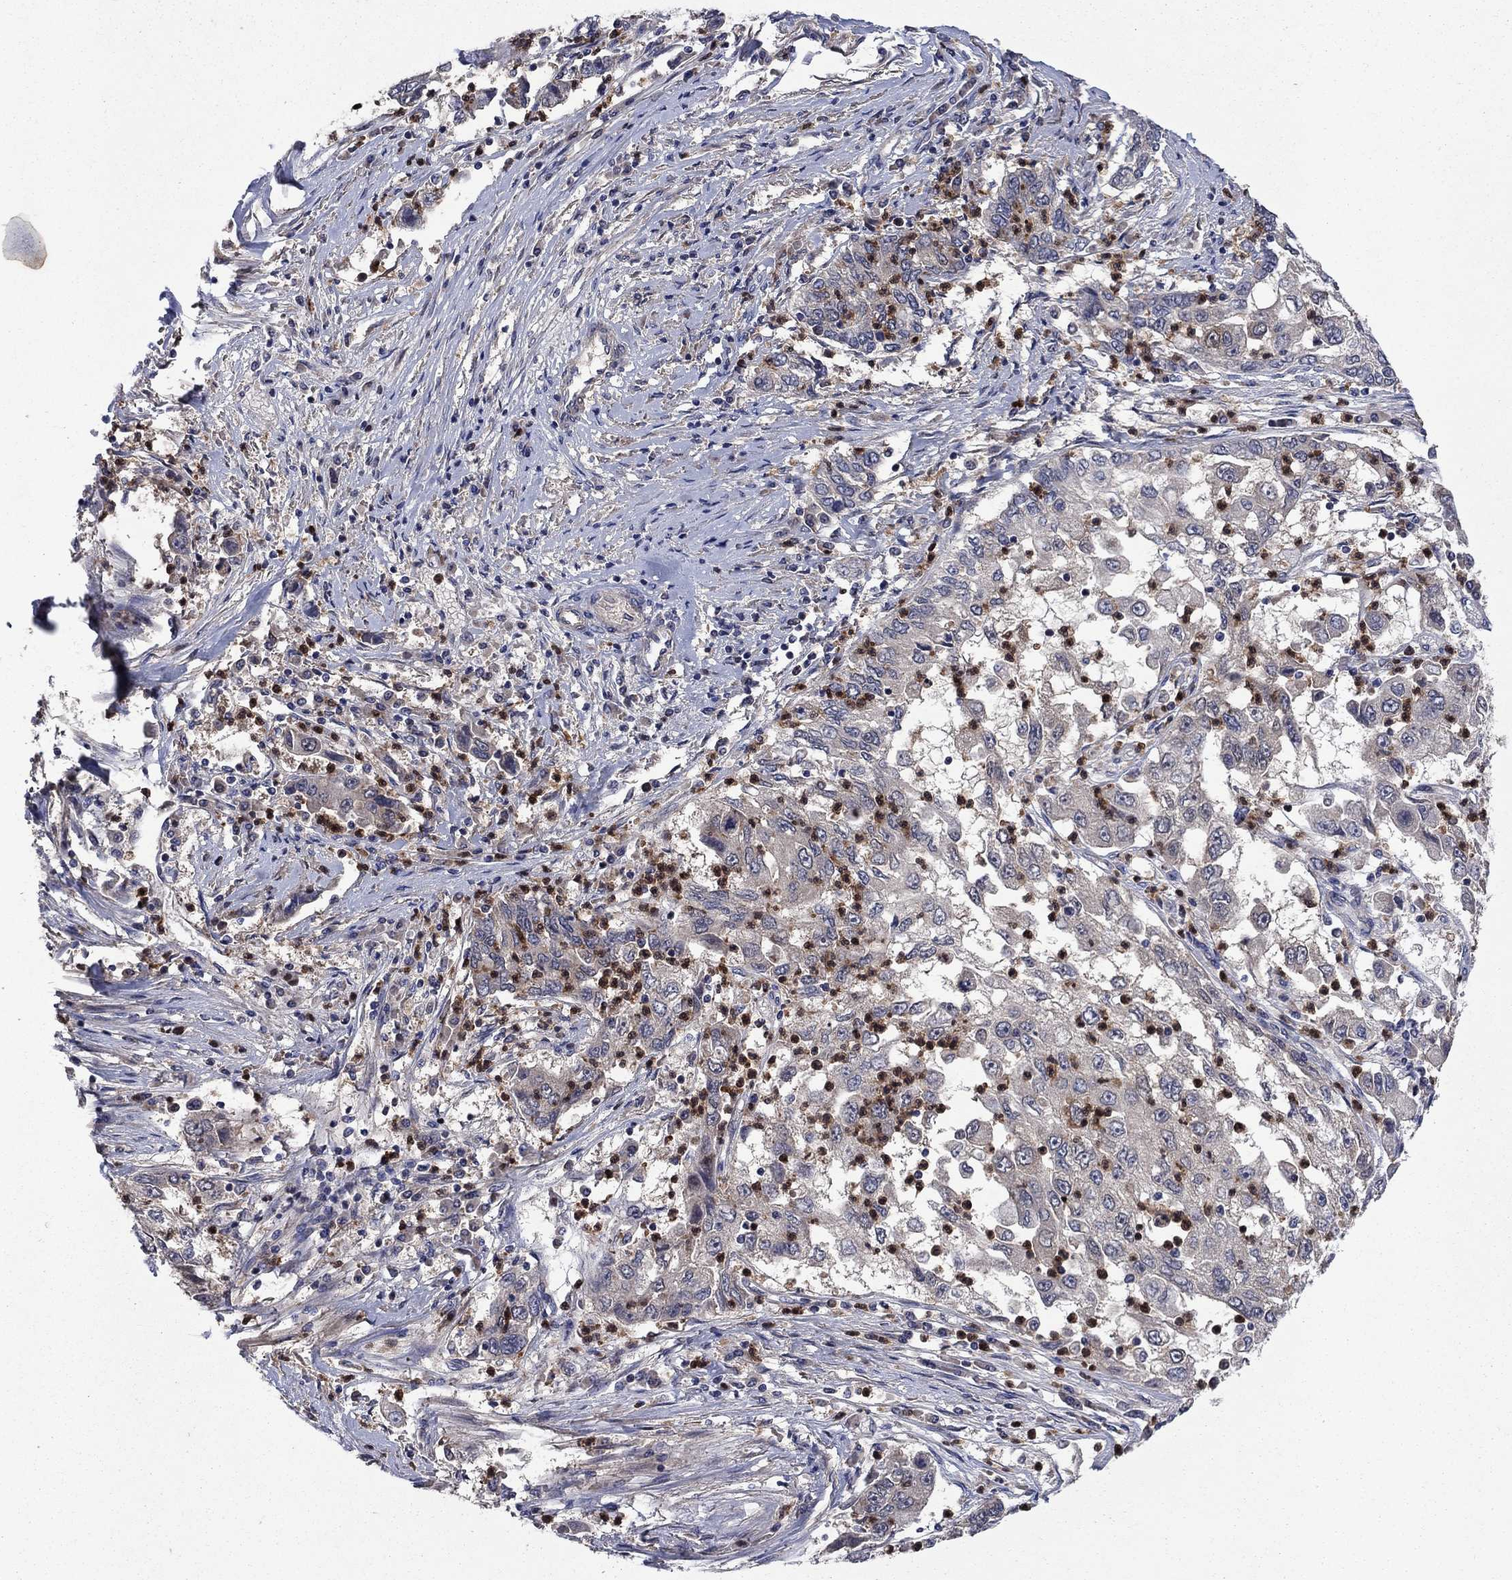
{"staining": {"intensity": "negative", "quantity": "none", "location": "none"}, "tissue": "cervical cancer", "cell_type": "Tumor cells", "image_type": "cancer", "snomed": [{"axis": "morphology", "description": "Squamous cell carcinoma, NOS"}, {"axis": "topography", "description": "Cervix"}], "caption": "An image of cervical cancer (squamous cell carcinoma) stained for a protein exhibits no brown staining in tumor cells.", "gene": "MSRB1", "patient": {"sex": "female", "age": 36}}